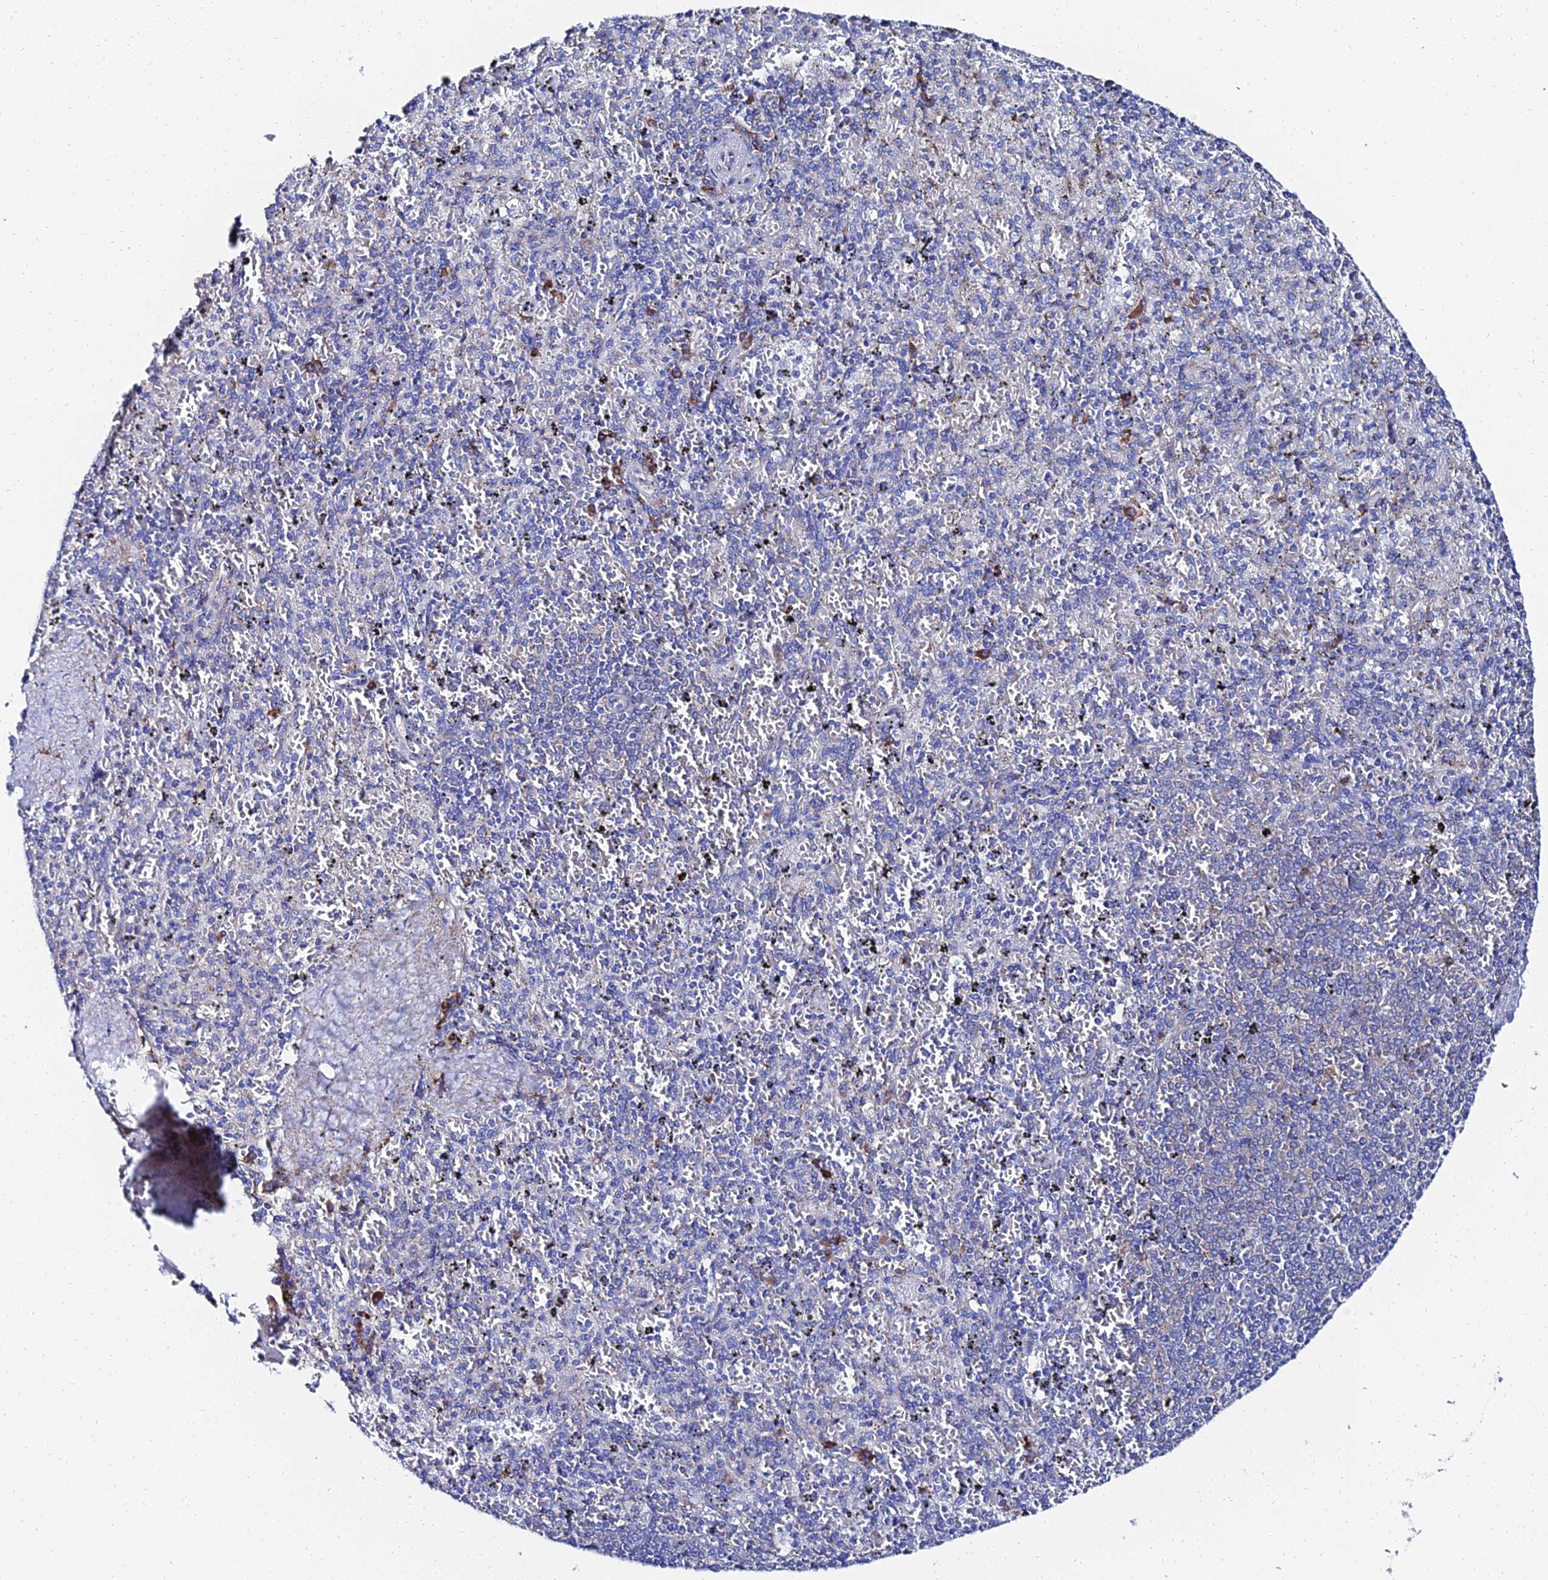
{"staining": {"intensity": "strong", "quantity": "<25%", "location": "cytoplasmic/membranous"}, "tissue": "spleen", "cell_type": "Cells in white pulp", "image_type": "normal", "snomed": [{"axis": "morphology", "description": "Normal tissue, NOS"}, {"axis": "topography", "description": "Spleen"}], "caption": "Protein expression analysis of benign spleen demonstrates strong cytoplasmic/membranous staining in approximately <25% of cells in white pulp.", "gene": "PTTG1", "patient": {"sex": "male", "age": 82}}